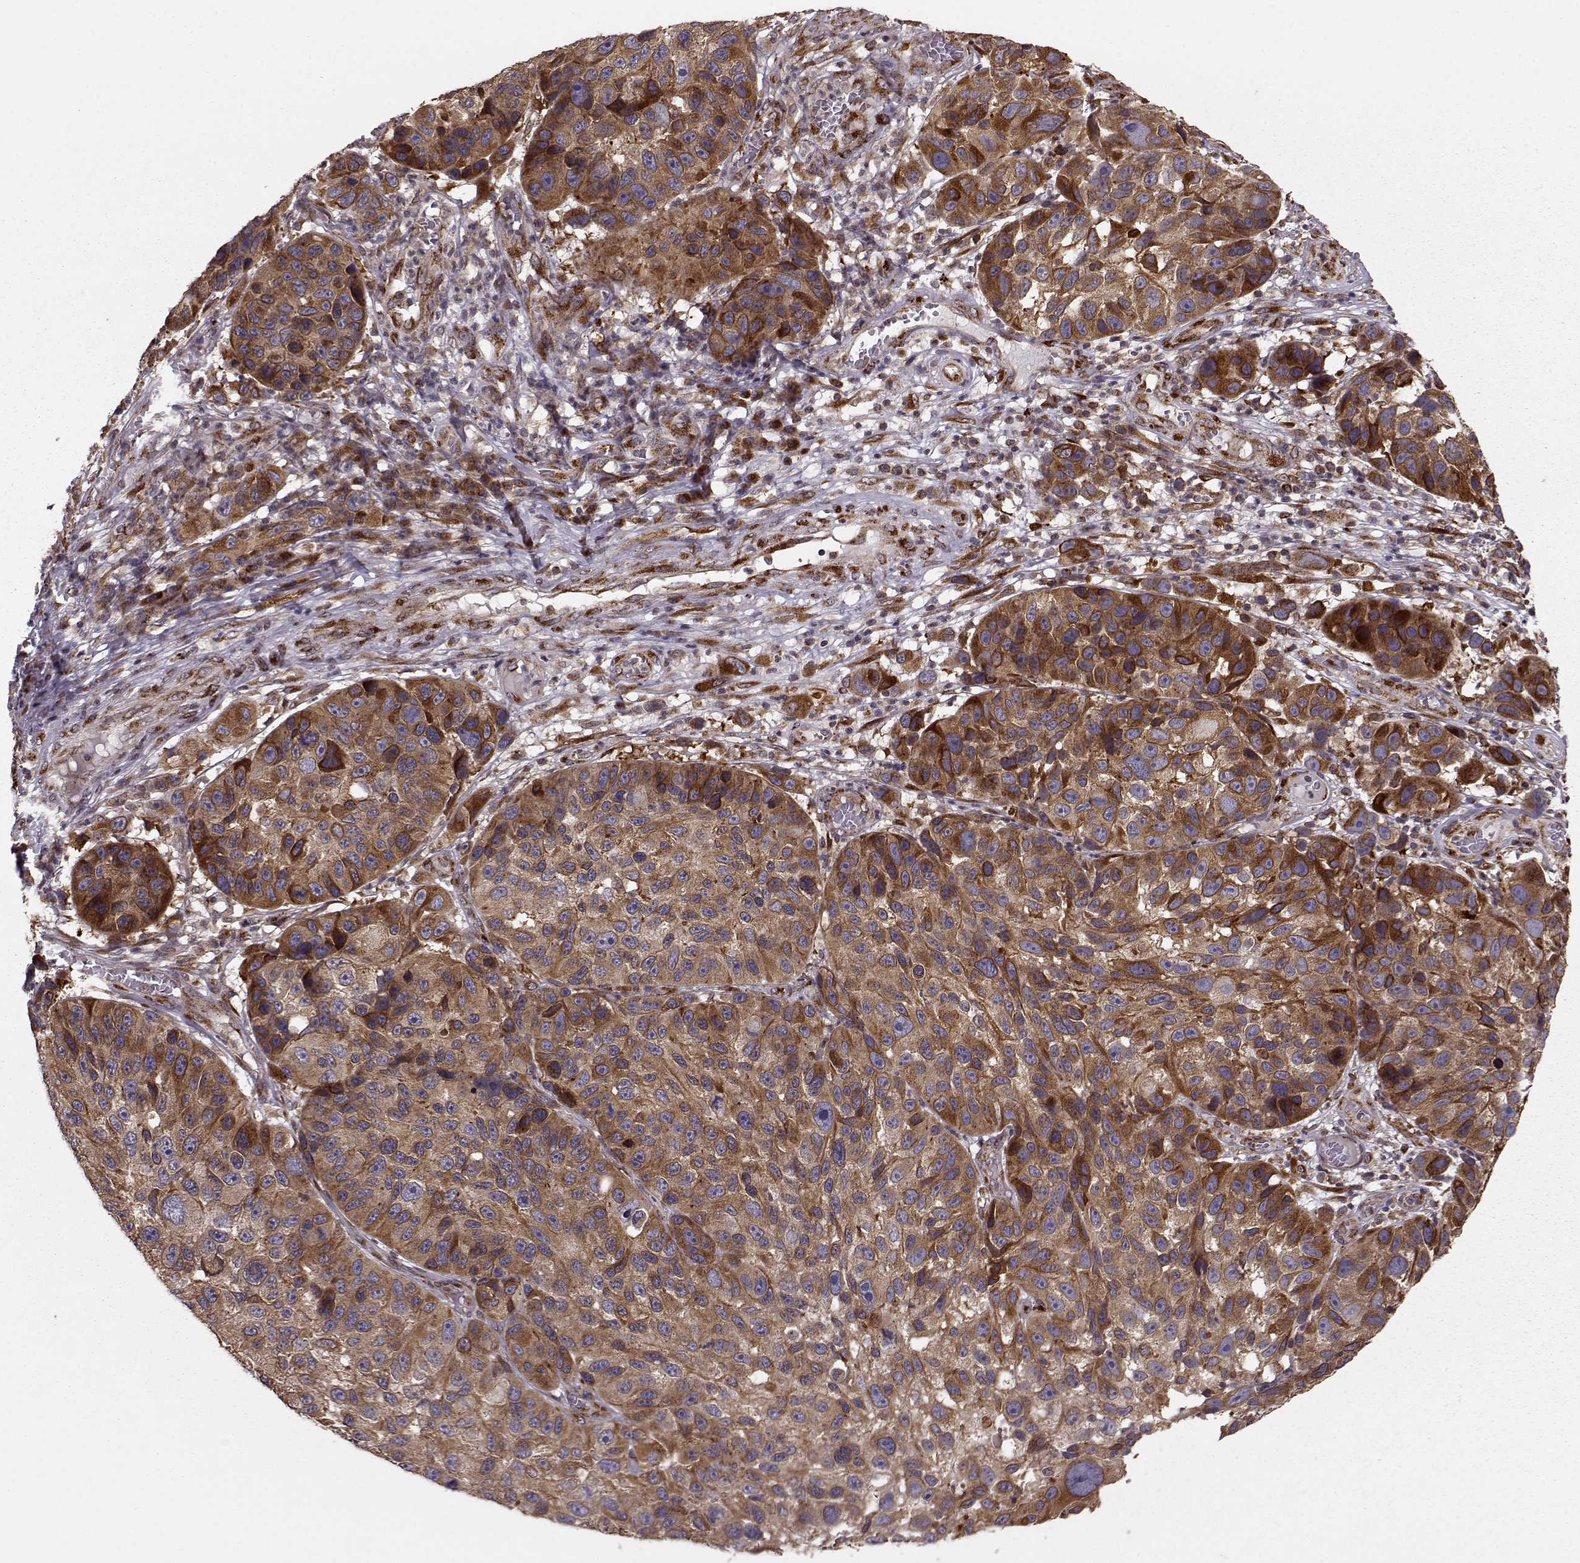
{"staining": {"intensity": "moderate", "quantity": ">75%", "location": "cytoplasmic/membranous"}, "tissue": "melanoma", "cell_type": "Tumor cells", "image_type": "cancer", "snomed": [{"axis": "morphology", "description": "Malignant melanoma, NOS"}, {"axis": "topography", "description": "Skin"}], "caption": "Tumor cells reveal moderate cytoplasmic/membranous staining in approximately >75% of cells in melanoma. Using DAB (brown) and hematoxylin (blue) stains, captured at high magnification using brightfield microscopy.", "gene": "YIPF5", "patient": {"sex": "male", "age": 53}}